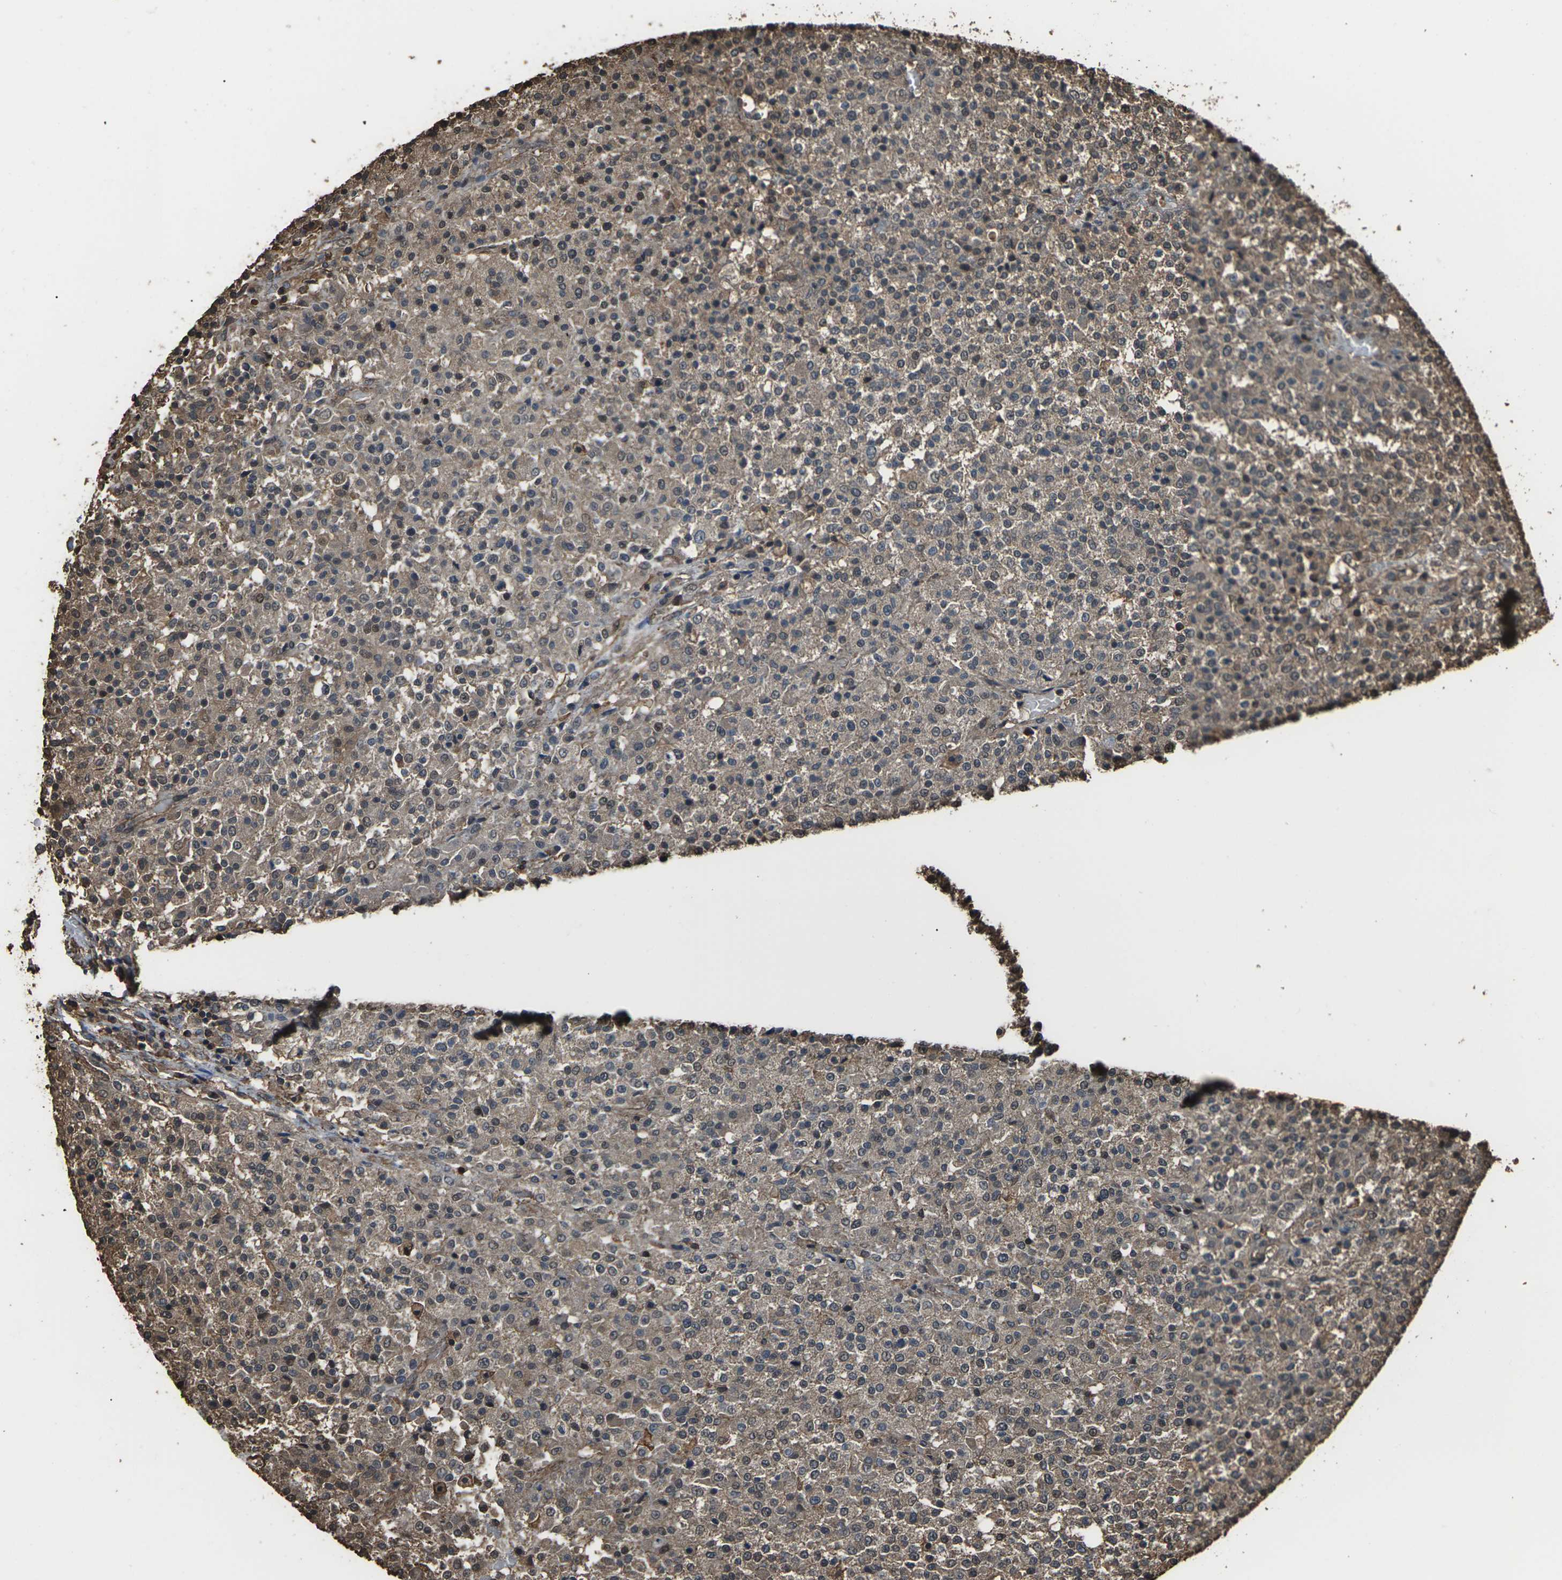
{"staining": {"intensity": "weak", "quantity": ">75%", "location": "cytoplasmic/membranous"}, "tissue": "testis cancer", "cell_type": "Tumor cells", "image_type": "cancer", "snomed": [{"axis": "morphology", "description": "Seminoma, NOS"}, {"axis": "topography", "description": "Testis"}], "caption": "Weak cytoplasmic/membranous protein positivity is present in approximately >75% of tumor cells in seminoma (testis).", "gene": "DHPS", "patient": {"sex": "male", "age": 59}}